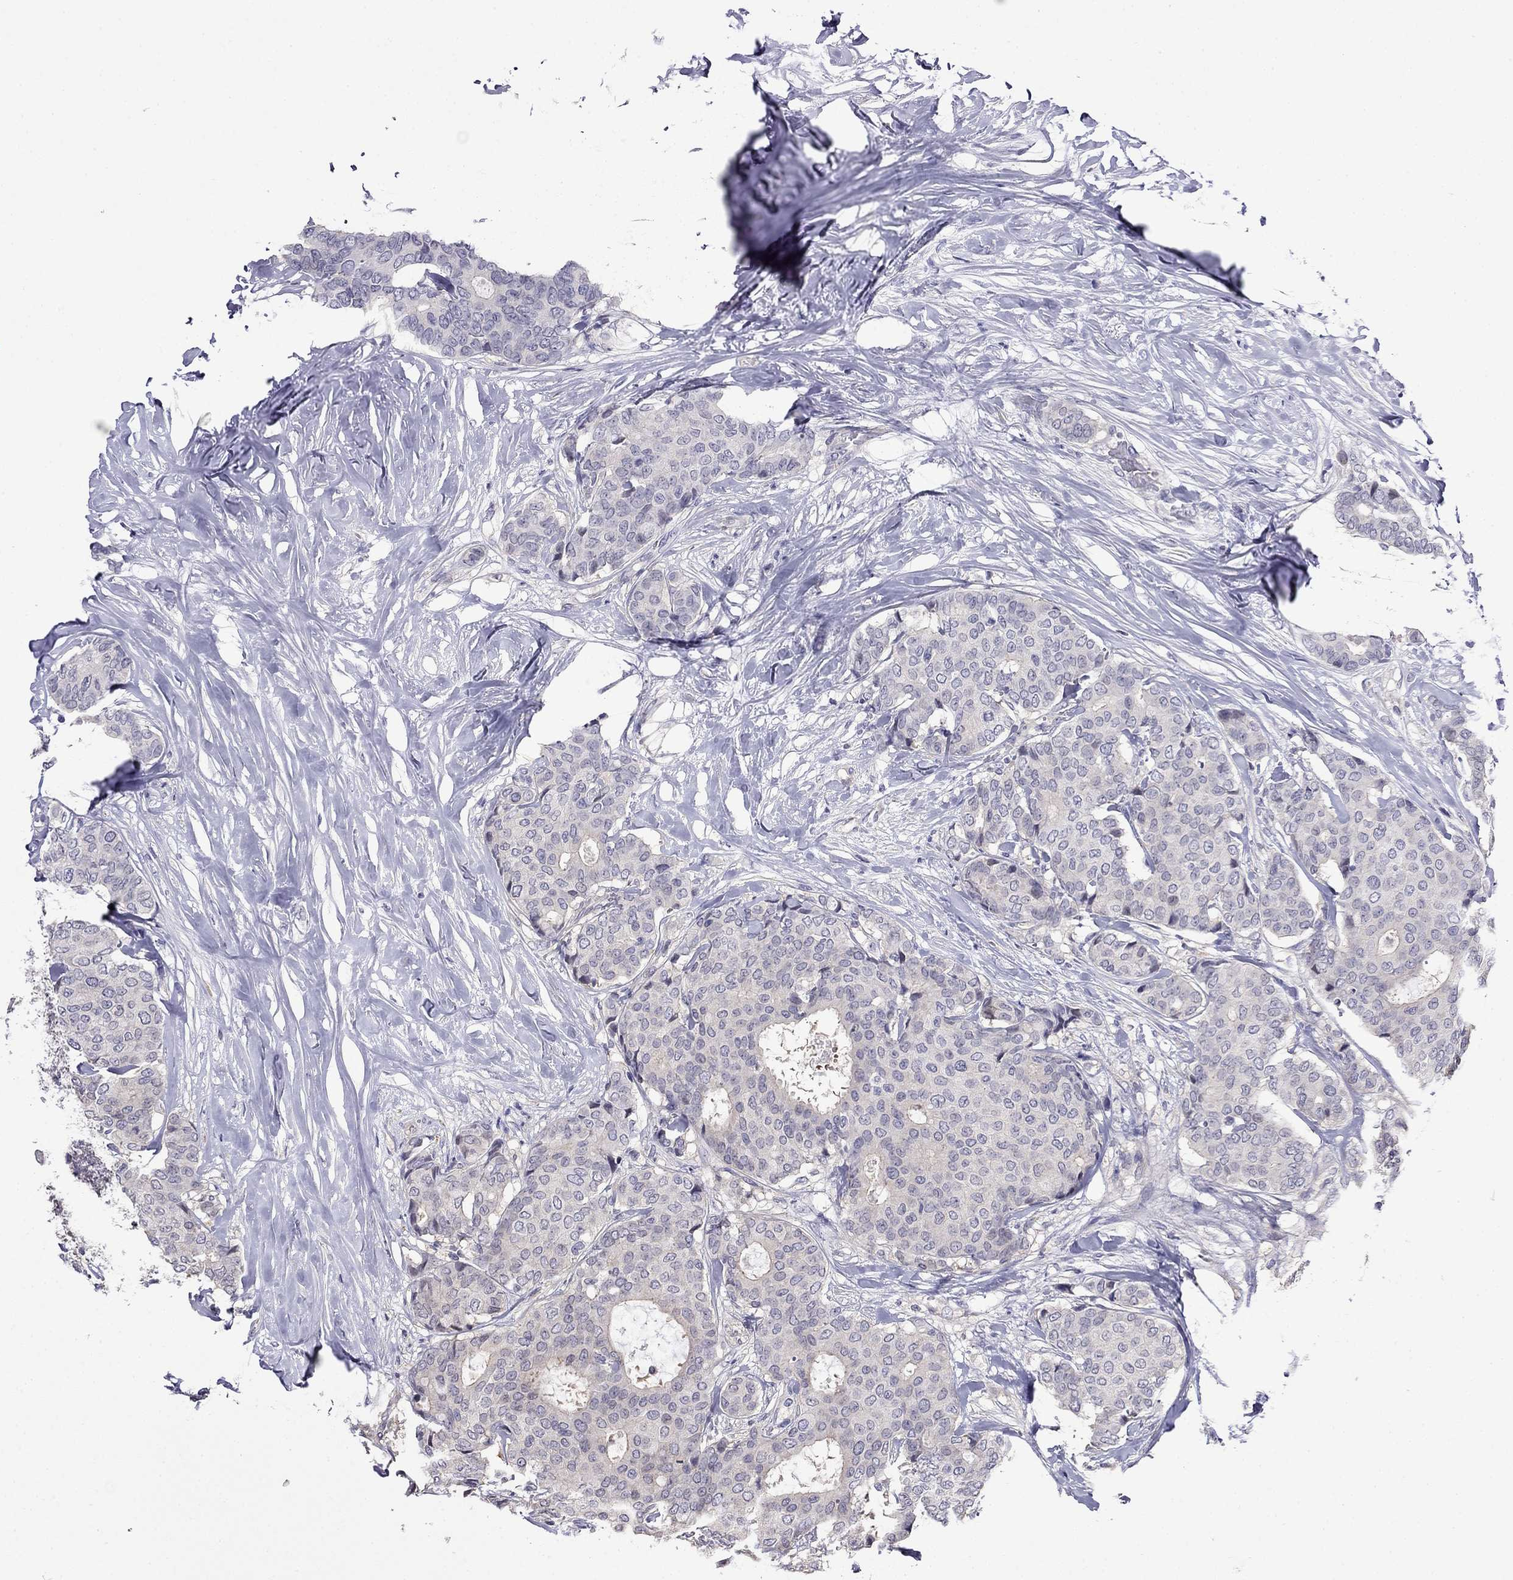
{"staining": {"intensity": "negative", "quantity": "none", "location": "none"}, "tissue": "breast cancer", "cell_type": "Tumor cells", "image_type": "cancer", "snomed": [{"axis": "morphology", "description": "Duct carcinoma"}, {"axis": "topography", "description": "Breast"}], "caption": "A high-resolution image shows immunohistochemistry (IHC) staining of breast cancer, which displays no significant positivity in tumor cells.", "gene": "GUCA1B", "patient": {"sex": "female", "age": 75}}